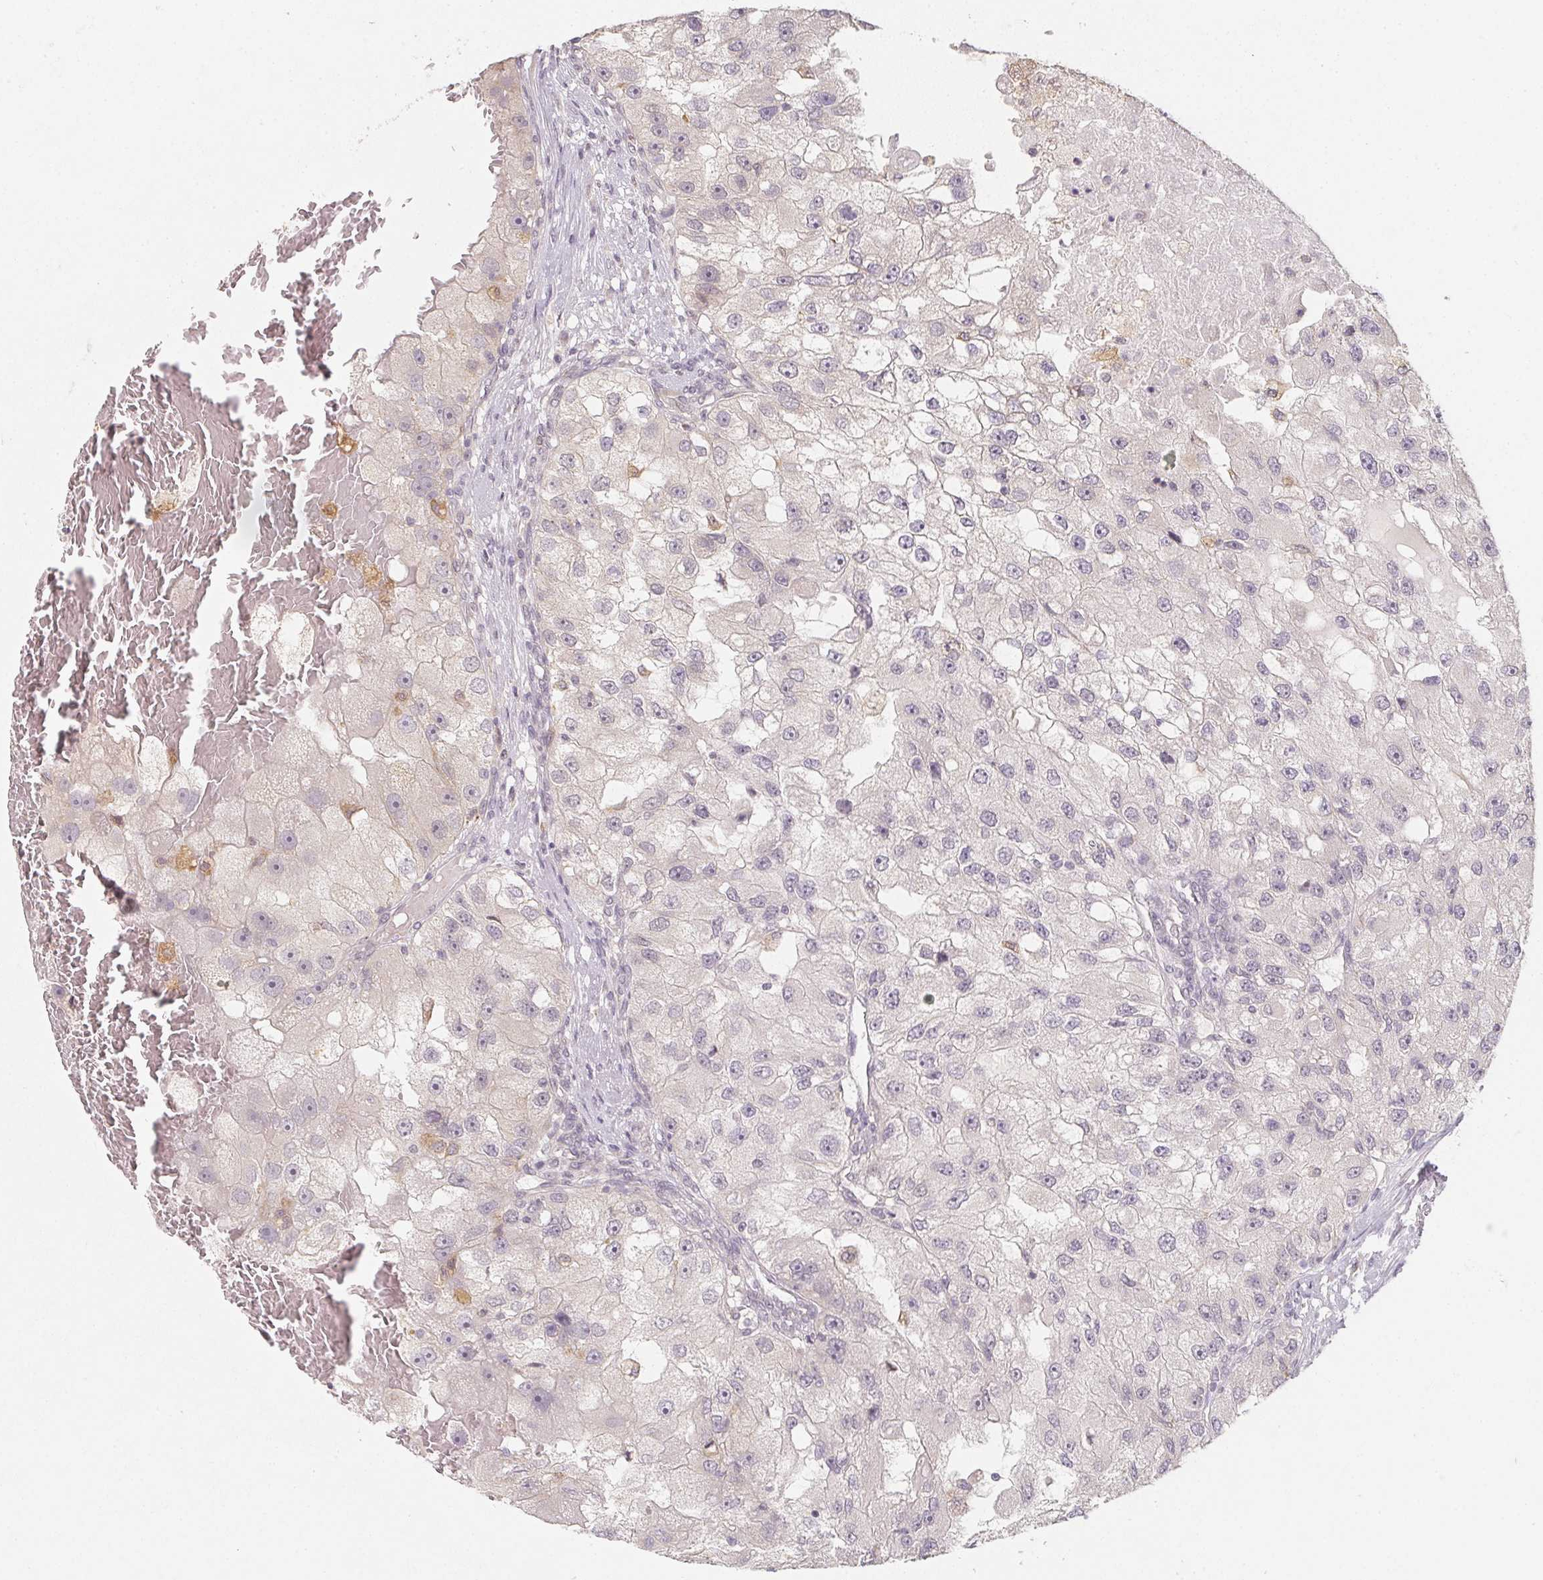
{"staining": {"intensity": "negative", "quantity": "none", "location": "none"}, "tissue": "renal cancer", "cell_type": "Tumor cells", "image_type": "cancer", "snomed": [{"axis": "morphology", "description": "Adenocarcinoma, NOS"}, {"axis": "topography", "description": "Kidney"}], "caption": "An image of human renal cancer (adenocarcinoma) is negative for staining in tumor cells.", "gene": "SOAT1", "patient": {"sex": "male", "age": 63}}